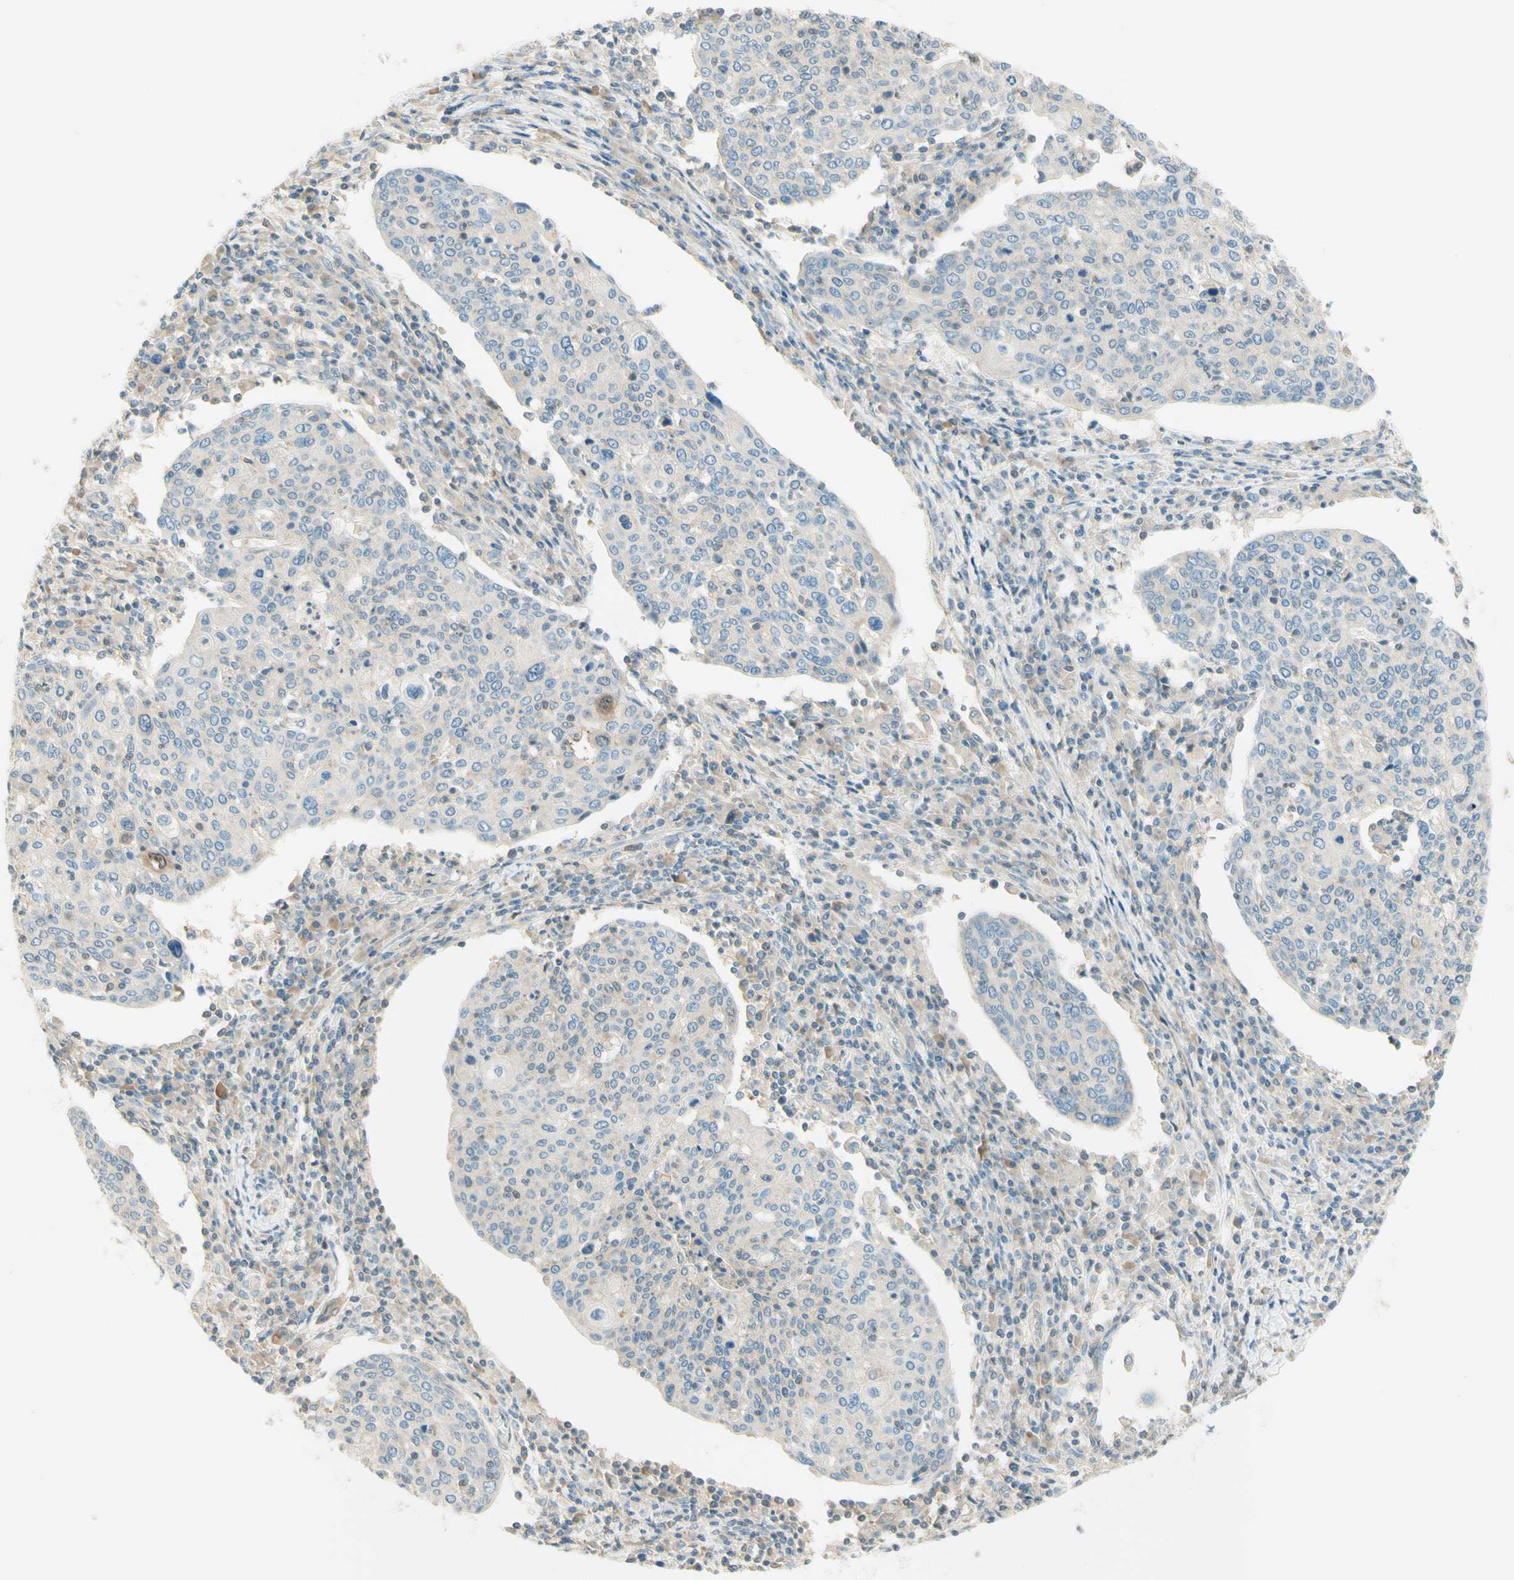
{"staining": {"intensity": "weak", "quantity": "<25%", "location": "cytoplasmic/membranous"}, "tissue": "cervical cancer", "cell_type": "Tumor cells", "image_type": "cancer", "snomed": [{"axis": "morphology", "description": "Squamous cell carcinoma, NOS"}, {"axis": "topography", "description": "Cervix"}], "caption": "DAB immunohistochemical staining of human cervical cancer reveals no significant expression in tumor cells.", "gene": "PROM1", "patient": {"sex": "female", "age": 40}}